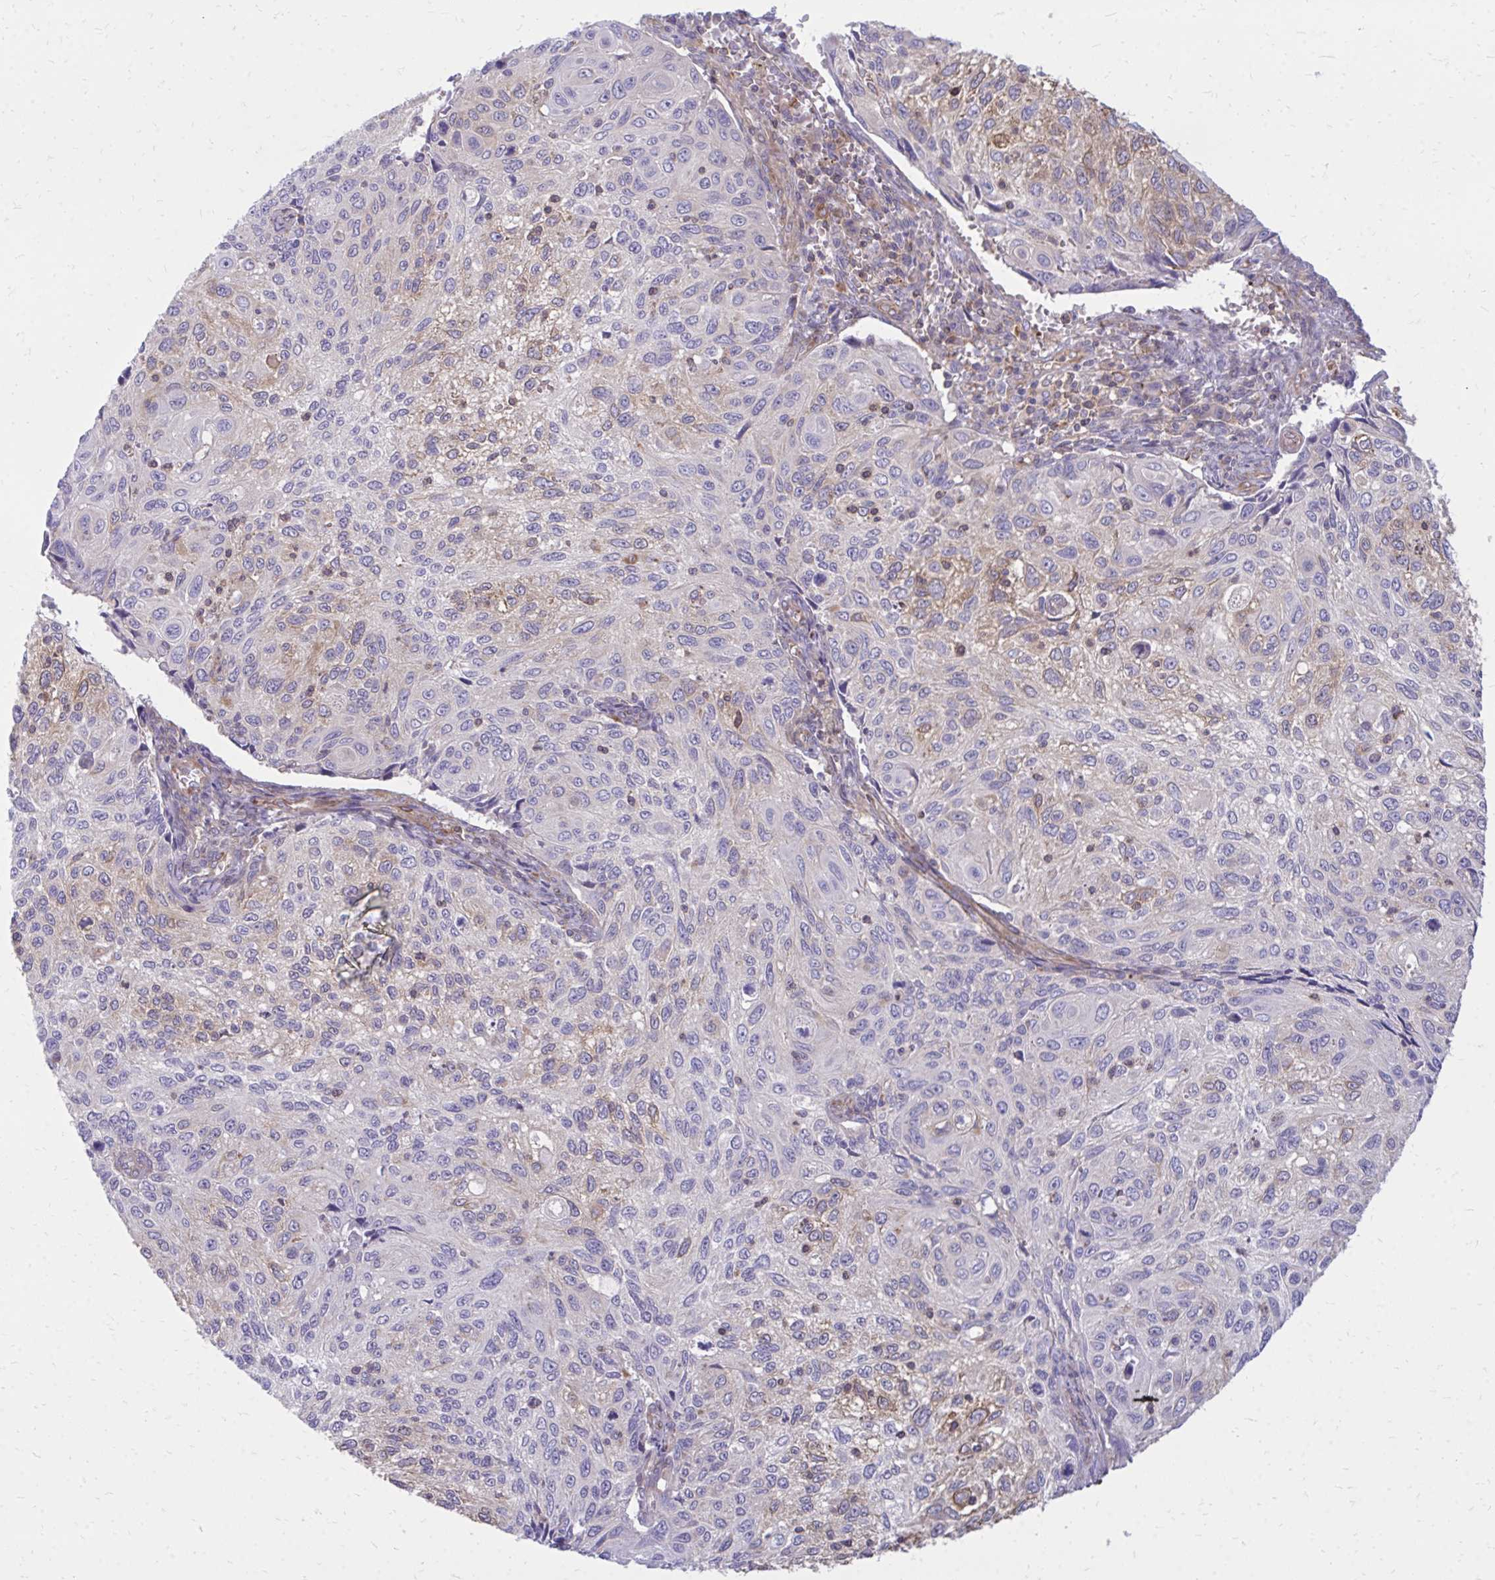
{"staining": {"intensity": "weak", "quantity": "<25%", "location": "cytoplasmic/membranous"}, "tissue": "cervical cancer", "cell_type": "Tumor cells", "image_type": "cancer", "snomed": [{"axis": "morphology", "description": "Squamous cell carcinoma, NOS"}, {"axis": "topography", "description": "Cervix"}], "caption": "IHC photomicrograph of neoplastic tissue: cervical cancer stained with DAB (3,3'-diaminobenzidine) displays no significant protein staining in tumor cells. (DAB IHC with hematoxylin counter stain).", "gene": "ASAP1", "patient": {"sex": "female", "age": 70}}